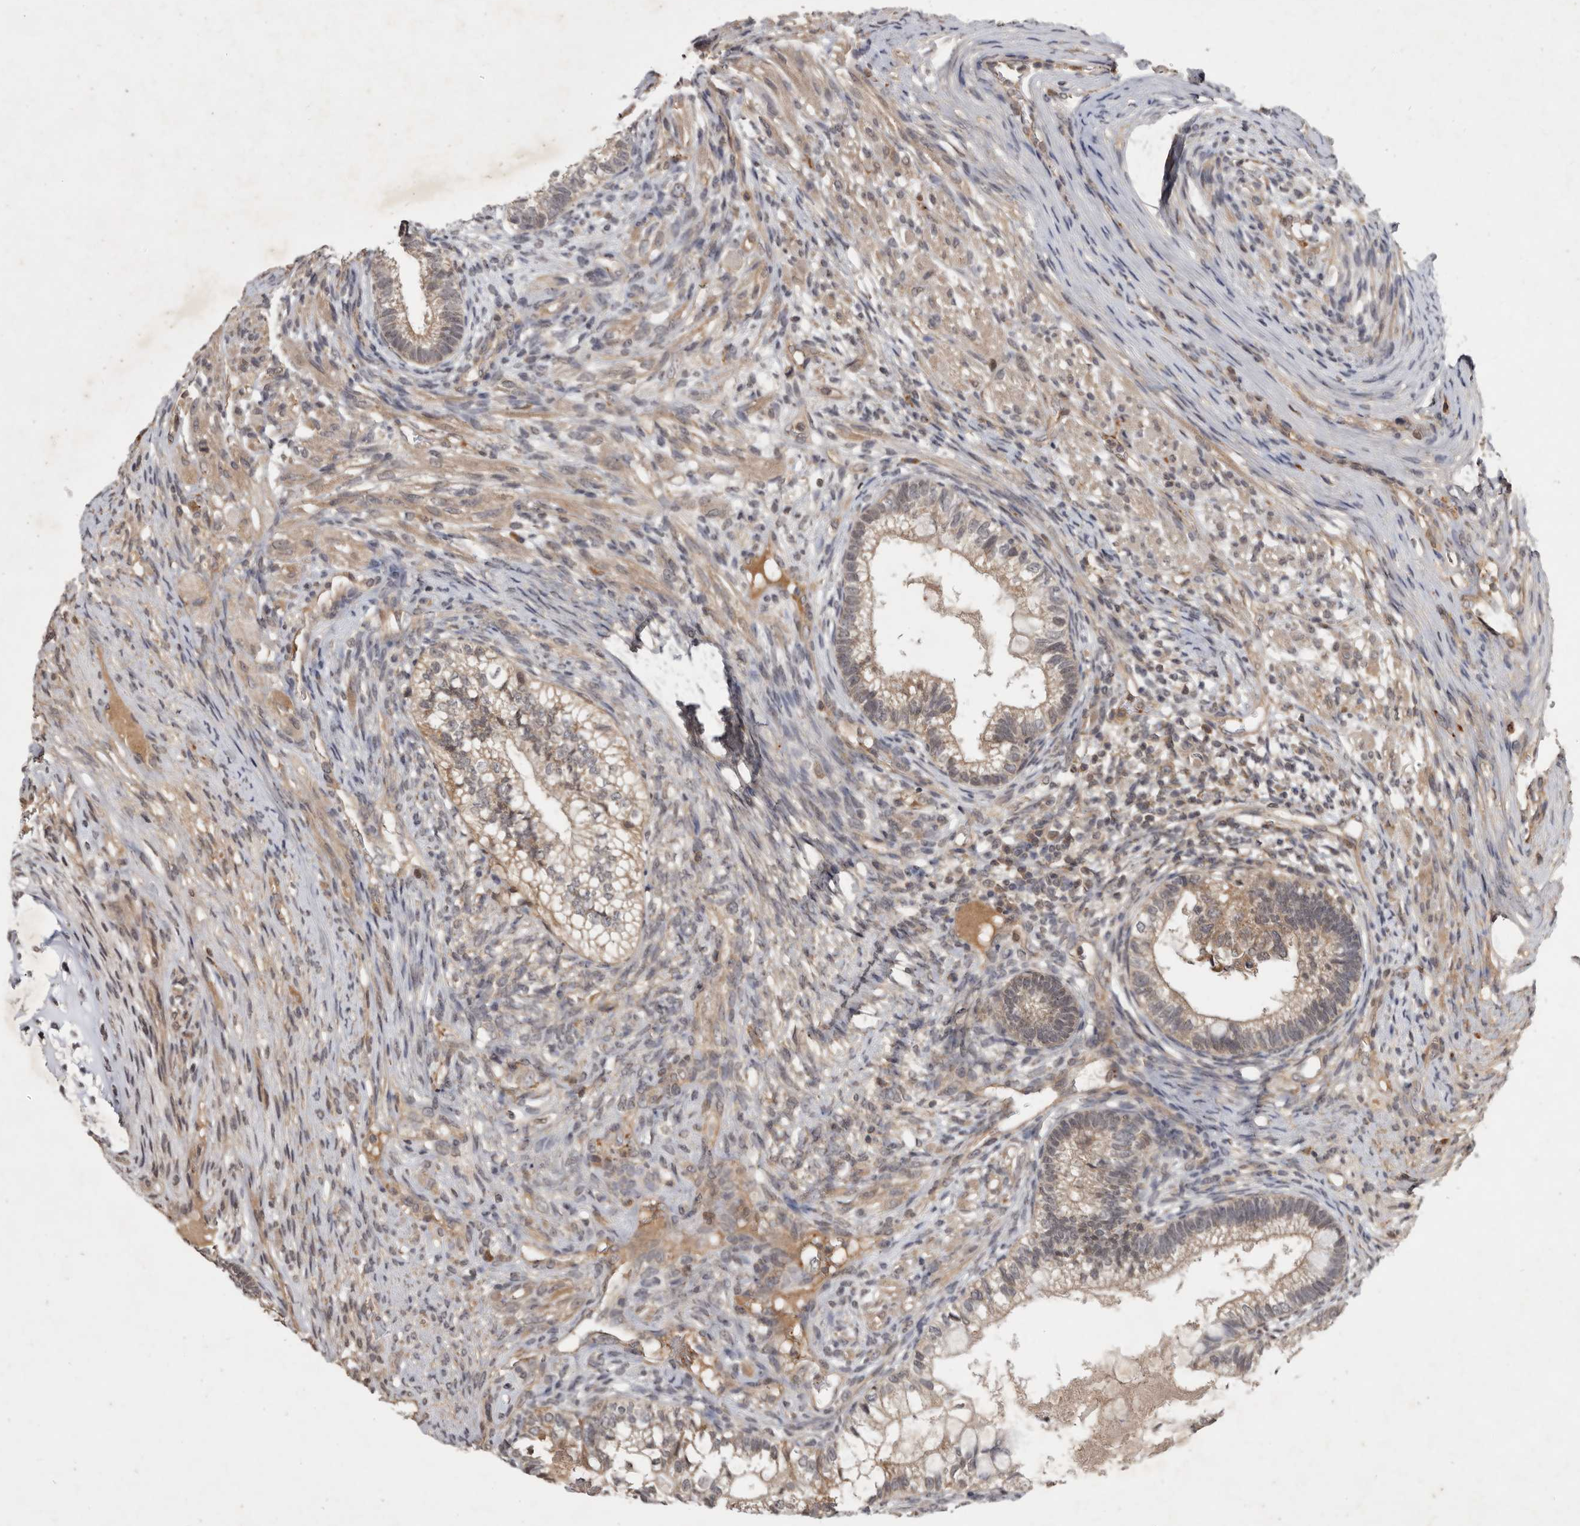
{"staining": {"intensity": "weak", "quantity": ">75%", "location": "cytoplasmic/membranous"}, "tissue": "testis cancer", "cell_type": "Tumor cells", "image_type": "cancer", "snomed": [{"axis": "morphology", "description": "Seminoma, NOS"}, {"axis": "morphology", "description": "Carcinoma, Embryonal, NOS"}, {"axis": "topography", "description": "Testis"}], "caption": "This is an image of immunohistochemistry (IHC) staining of testis cancer (embryonal carcinoma), which shows weak expression in the cytoplasmic/membranous of tumor cells.", "gene": "DNAJC28", "patient": {"sex": "male", "age": 28}}